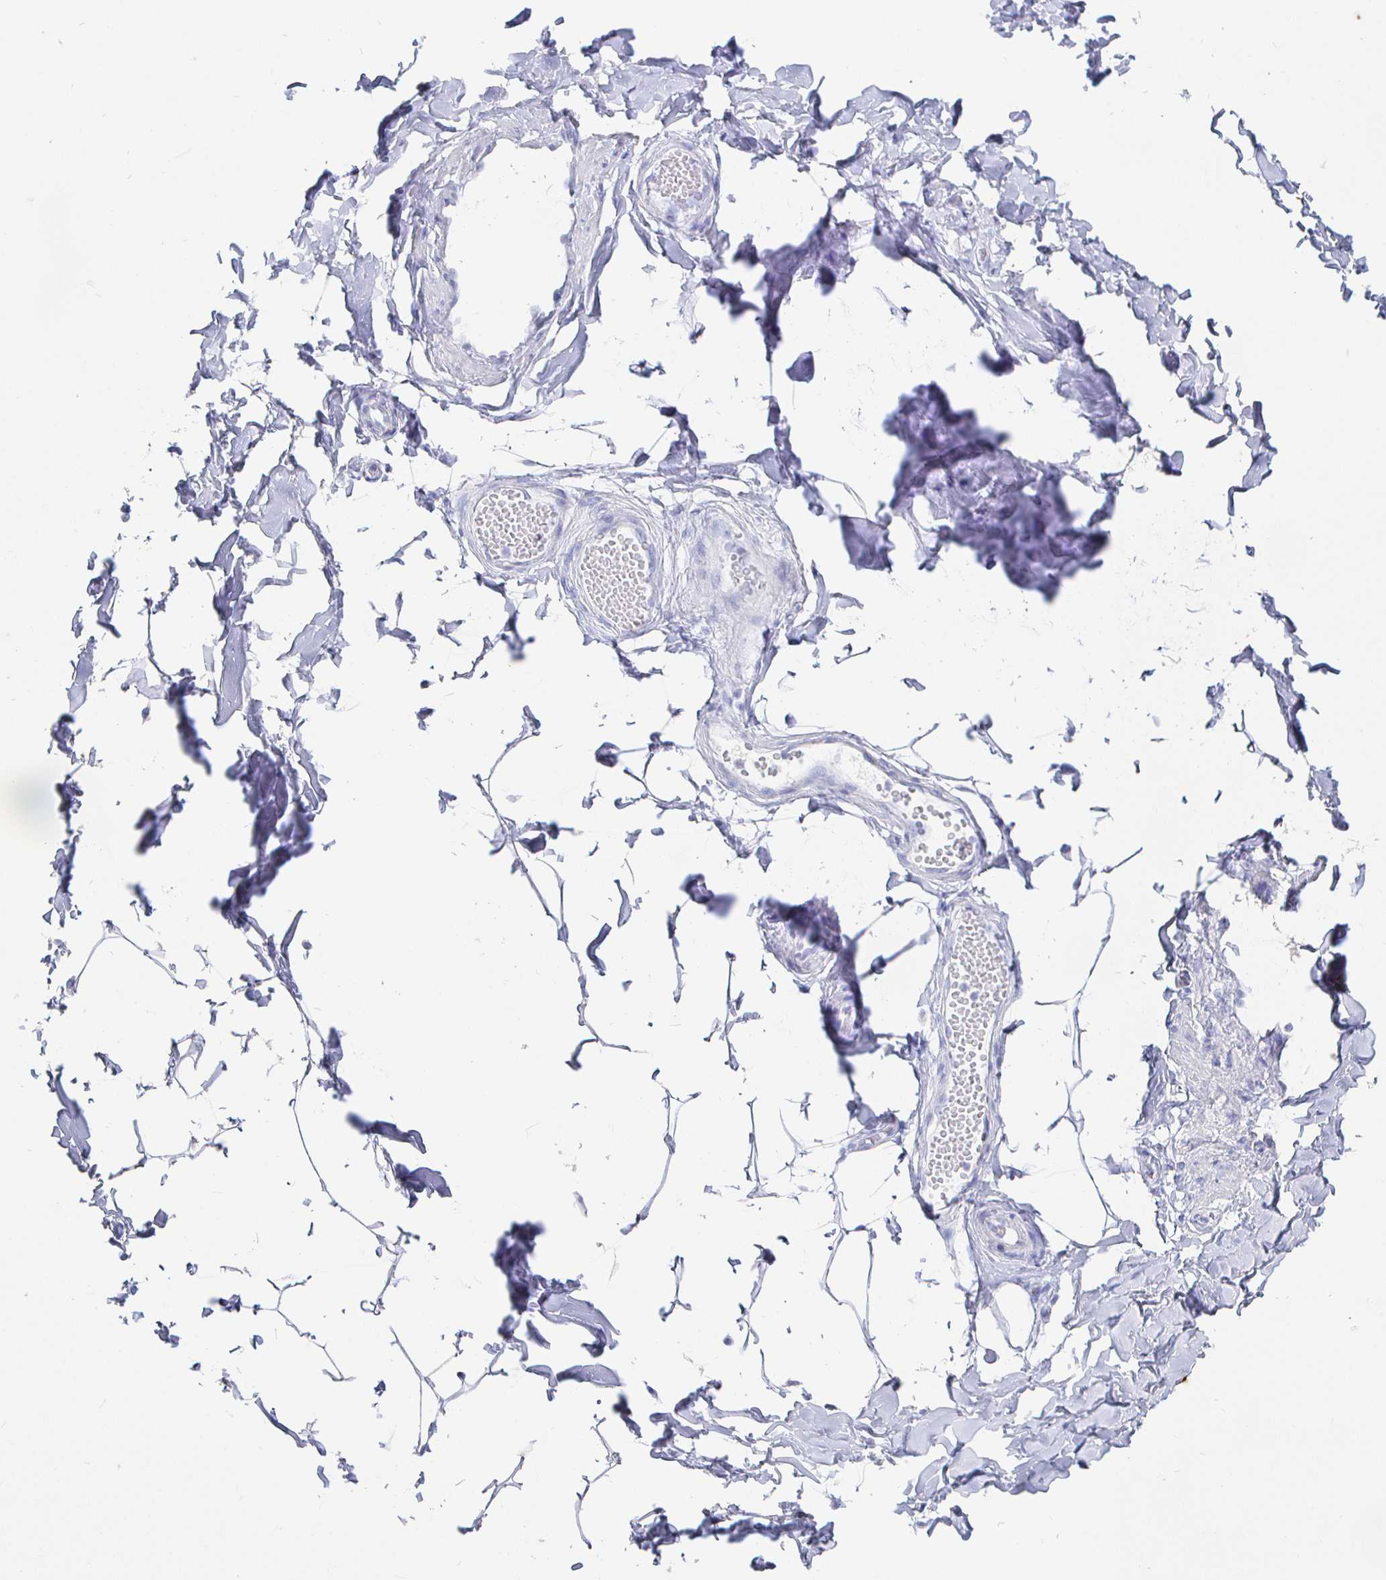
{"staining": {"intensity": "negative", "quantity": "none", "location": "none"}, "tissue": "adipose tissue", "cell_type": "Adipocytes", "image_type": "normal", "snomed": [{"axis": "morphology", "description": "Normal tissue, NOS"}, {"axis": "topography", "description": "Soft tissue"}, {"axis": "topography", "description": "Adipose tissue"}, {"axis": "topography", "description": "Vascular tissue"}, {"axis": "topography", "description": "Peripheral nerve tissue"}], "caption": "A high-resolution micrograph shows immunohistochemistry staining of normal adipose tissue, which shows no significant staining in adipocytes.", "gene": "CLCA1", "patient": {"sex": "male", "age": 29}}